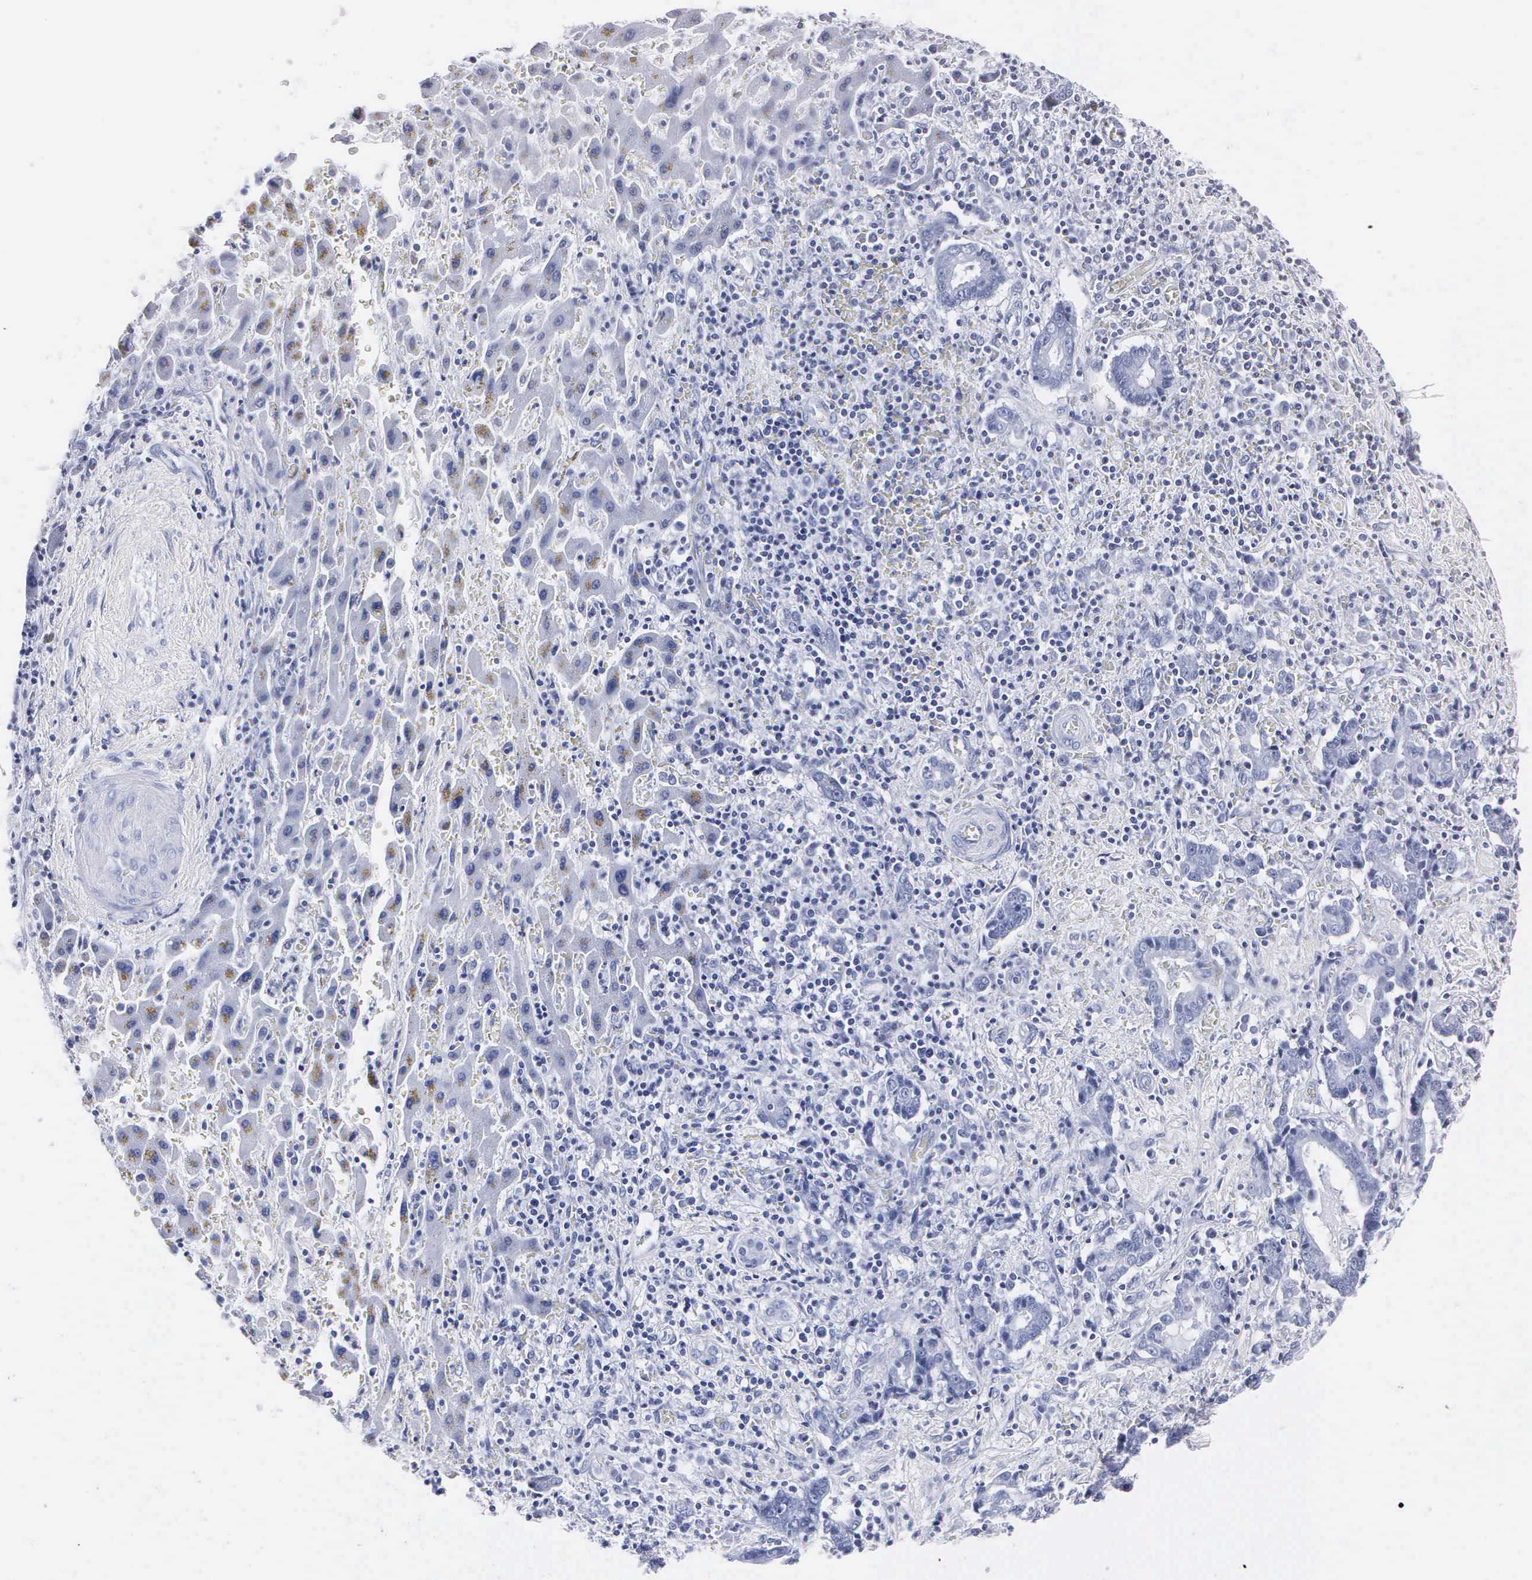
{"staining": {"intensity": "negative", "quantity": "none", "location": "none"}, "tissue": "liver cancer", "cell_type": "Tumor cells", "image_type": "cancer", "snomed": [{"axis": "morphology", "description": "Cholangiocarcinoma"}, {"axis": "topography", "description": "Liver"}], "caption": "The micrograph reveals no significant expression in tumor cells of cholangiocarcinoma (liver).", "gene": "MB", "patient": {"sex": "male", "age": 57}}